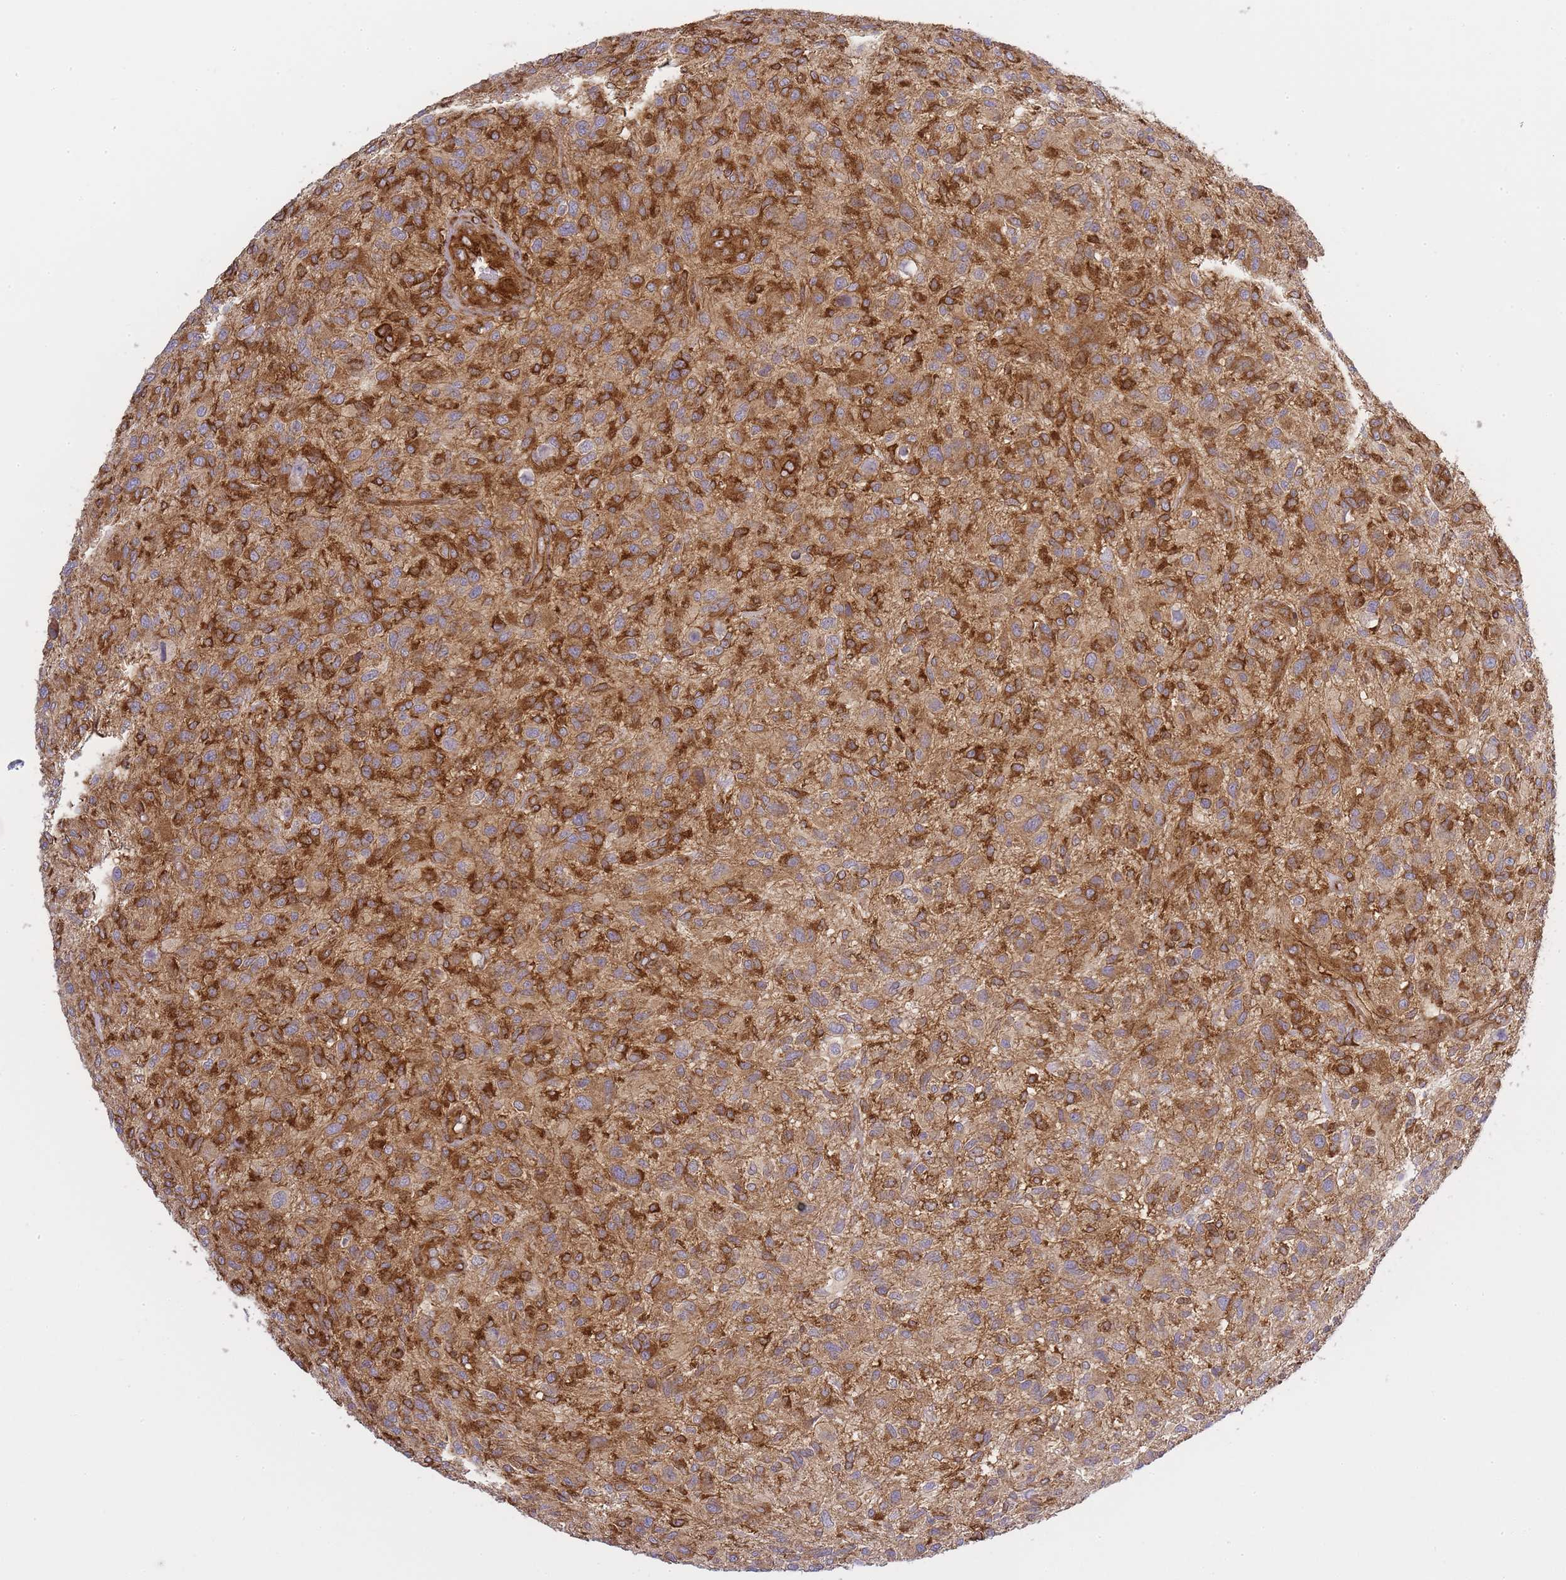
{"staining": {"intensity": "moderate", "quantity": ">75%", "location": "cytoplasmic/membranous"}, "tissue": "glioma", "cell_type": "Tumor cells", "image_type": "cancer", "snomed": [{"axis": "morphology", "description": "Glioma, malignant, High grade"}, {"axis": "topography", "description": "Brain"}], "caption": "IHC histopathology image of neoplastic tissue: glioma stained using immunohistochemistry (IHC) shows medium levels of moderate protein expression localized specifically in the cytoplasmic/membranous of tumor cells, appearing as a cytoplasmic/membranous brown color.", "gene": "MSN", "patient": {"sex": "male", "age": 47}}